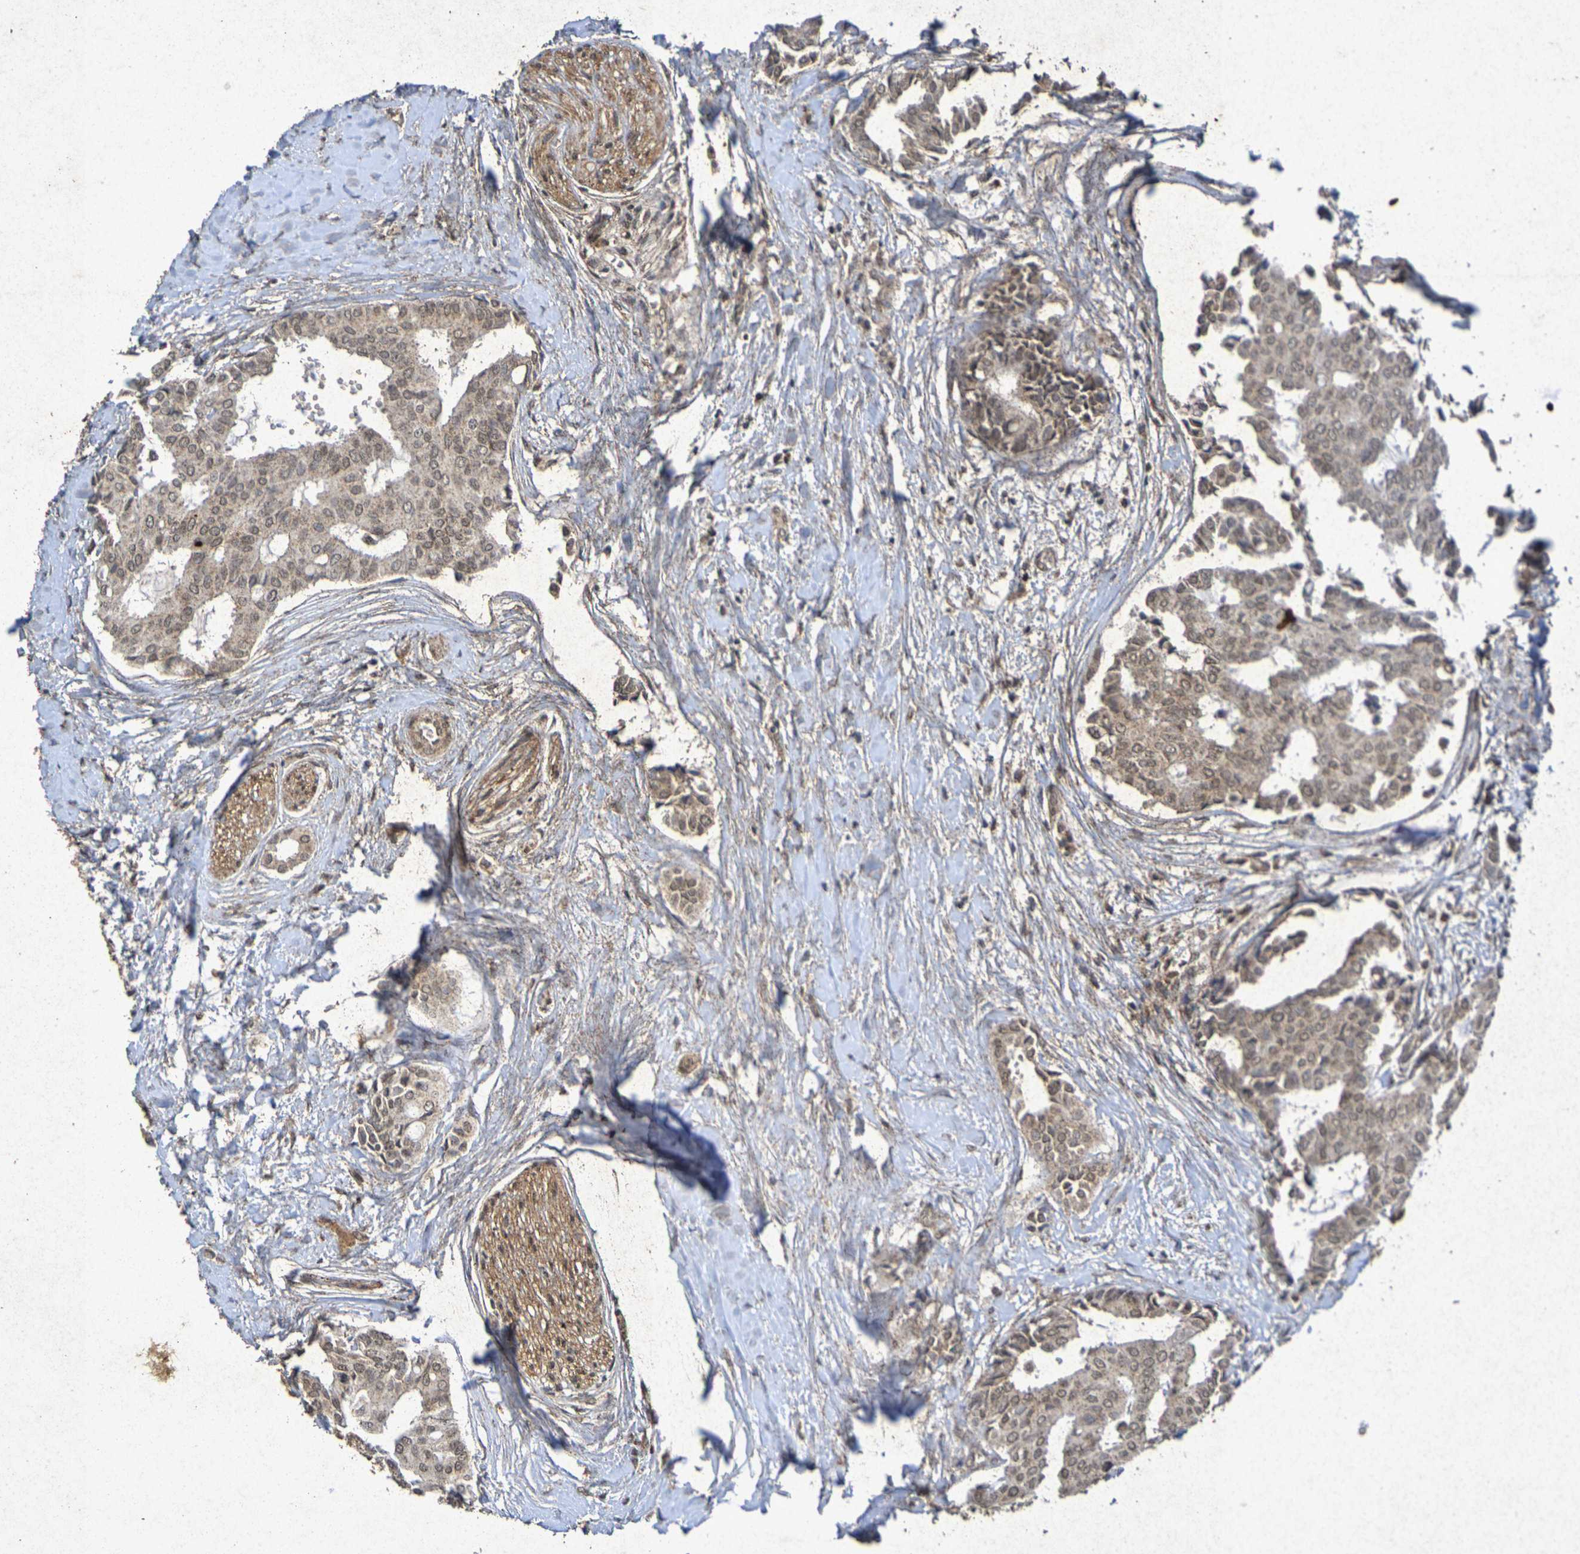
{"staining": {"intensity": "moderate", "quantity": "25%-75%", "location": "cytoplasmic/membranous,nuclear"}, "tissue": "head and neck cancer", "cell_type": "Tumor cells", "image_type": "cancer", "snomed": [{"axis": "morphology", "description": "Adenocarcinoma, NOS"}, {"axis": "topography", "description": "Salivary gland"}, {"axis": "topography", "description": "Head-Neck"}], "caption": "This is an image of immunohistochemistry staining of adenocarcinoma (head and neck), which shows moderate positivity in the cytoplasmic/membranous and nuclear of tumor cells.", "gene": "GUCY1A2", "patient": {"sex": "female", "age": 59}}